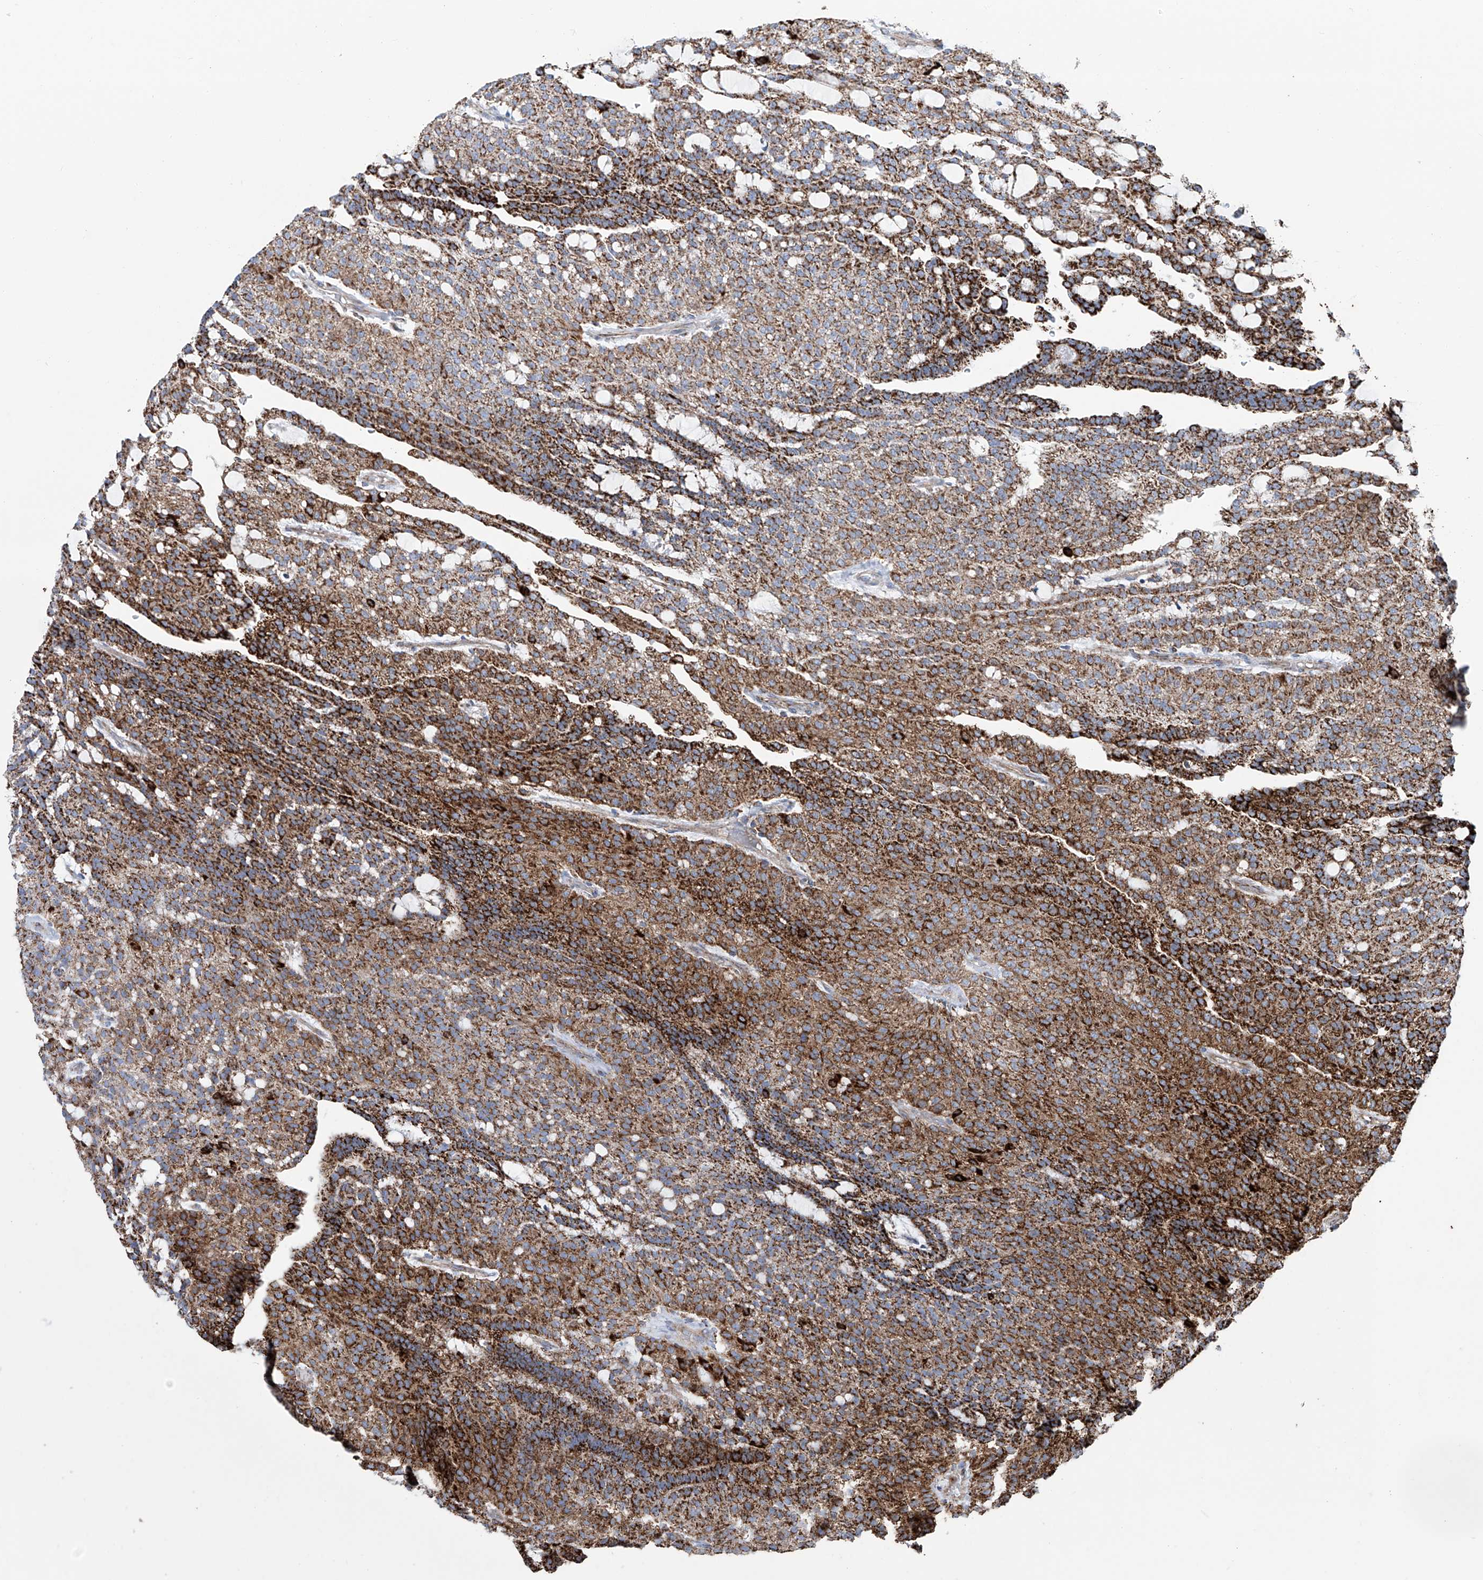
{"staining": {"intensity": "strong", "quantity": ">75%", "location": "cytoplasmic/membranous"}, "tissue": "renal cancer", "cell_type": "Tumor cells", "image_type": "cancer", "snomed": [{"axis": "morphology", "description": "Adenocarcinoma, NOS"}, {"axis": "topography", "description": "Kidney"}], "caption": "Protein expression analysis of human adenocarcinoma (renal) reveals strong cytoplasmic/membranous positivity in approximately >75% of tumor cells.", "gene": "ALDH6A1", "patient": {"sex": "male", "age": 63}}